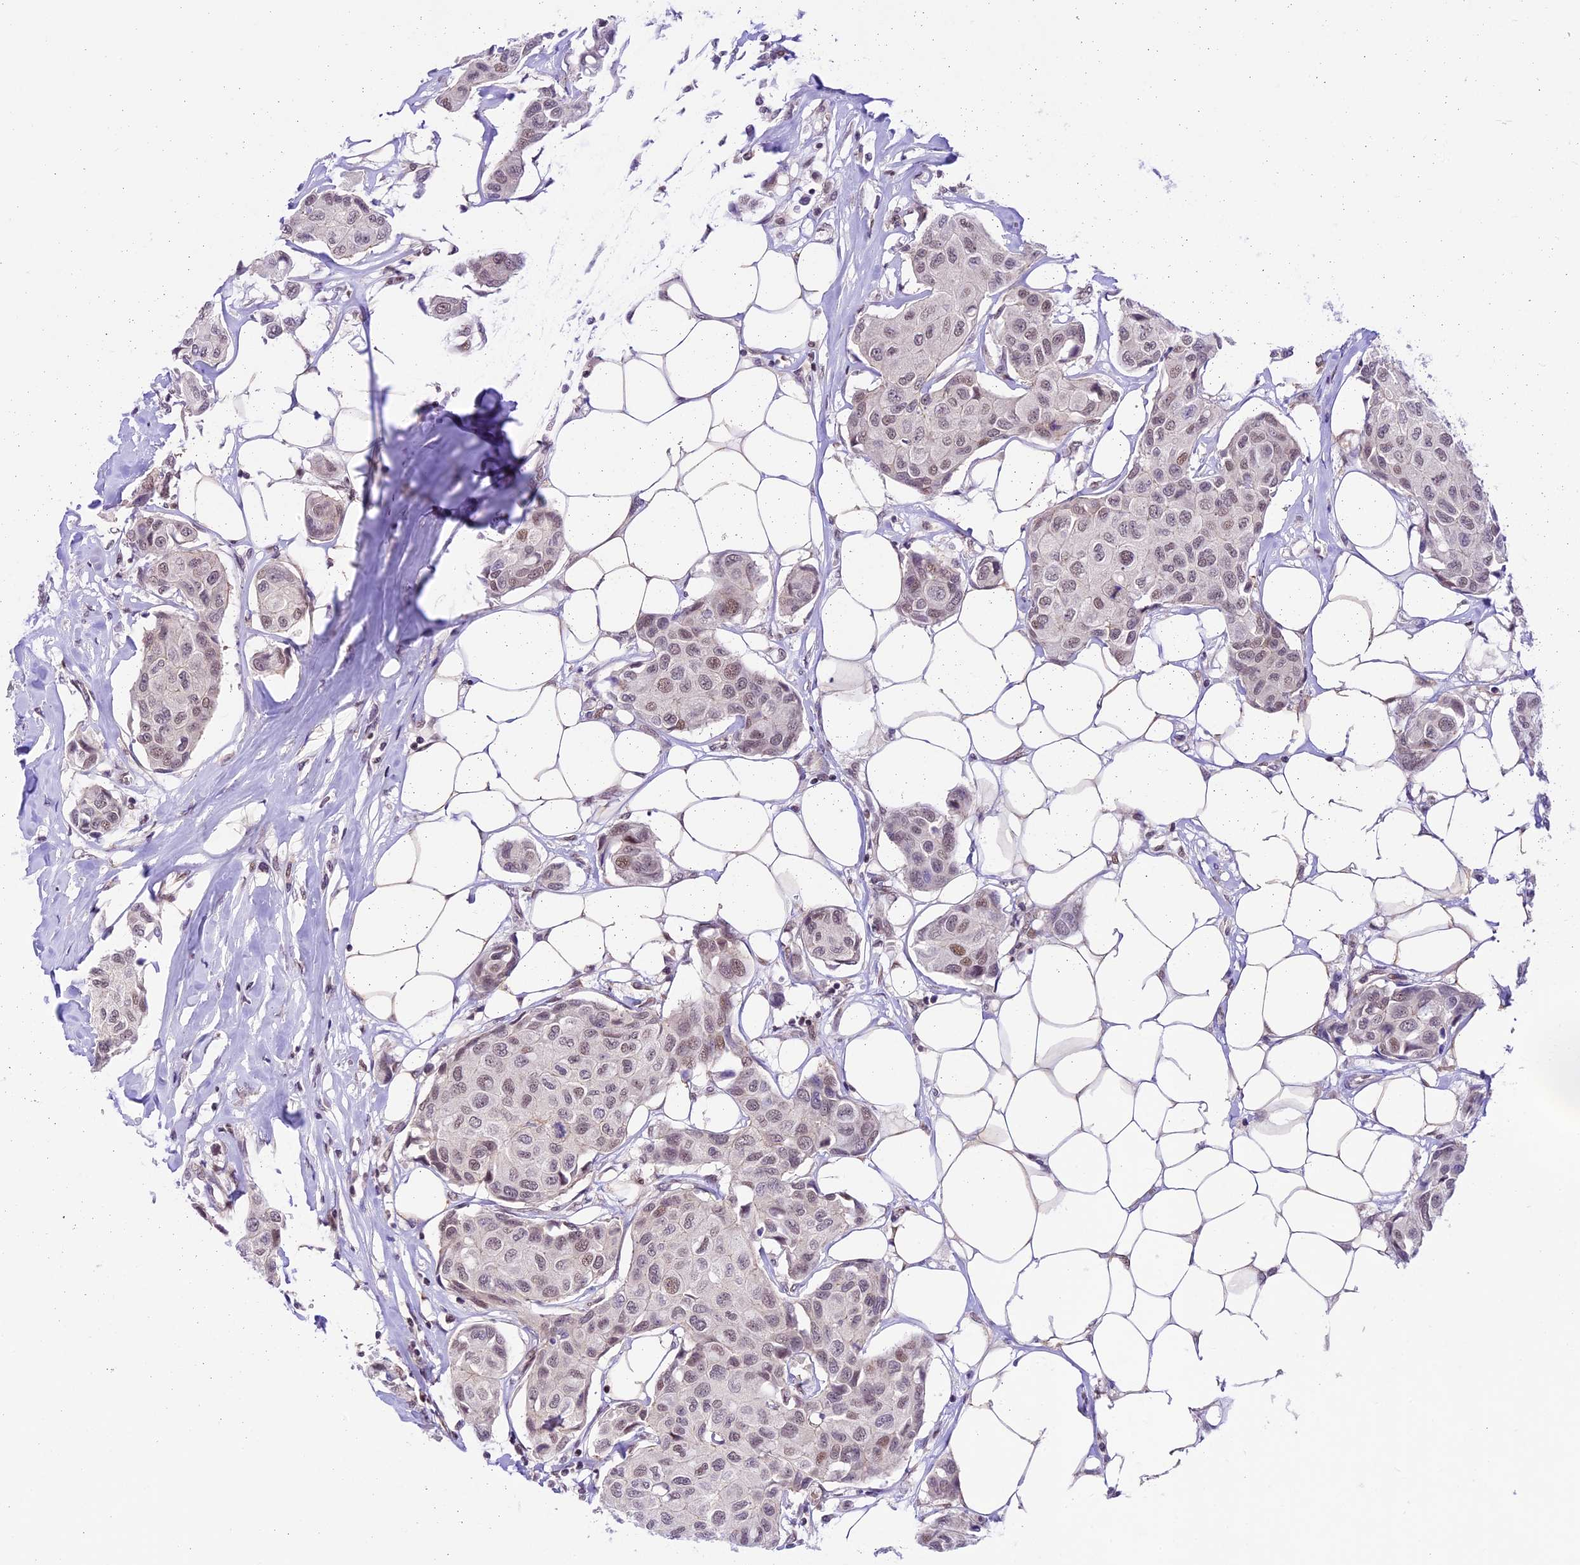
{"staining": {"intensity": "weak", "quantity": "25%-75%", "location": "nuclear"}, "tissue": "breast cancer", "cell_type": "Tumor cells", "image_type": "cancer", "snomed": [{"axis": "morphology", "description": "Duct carcinoma"}, {"axis": "topography", "description": "Breast"}], "caption": "This micrograph reveals IHC staining of breast cancer, with low weak nuclear staining in approximately 25%-75% of tumor cells.", "gene": "SHKBP1", "patient": {"sex": "female", "age": 80}}